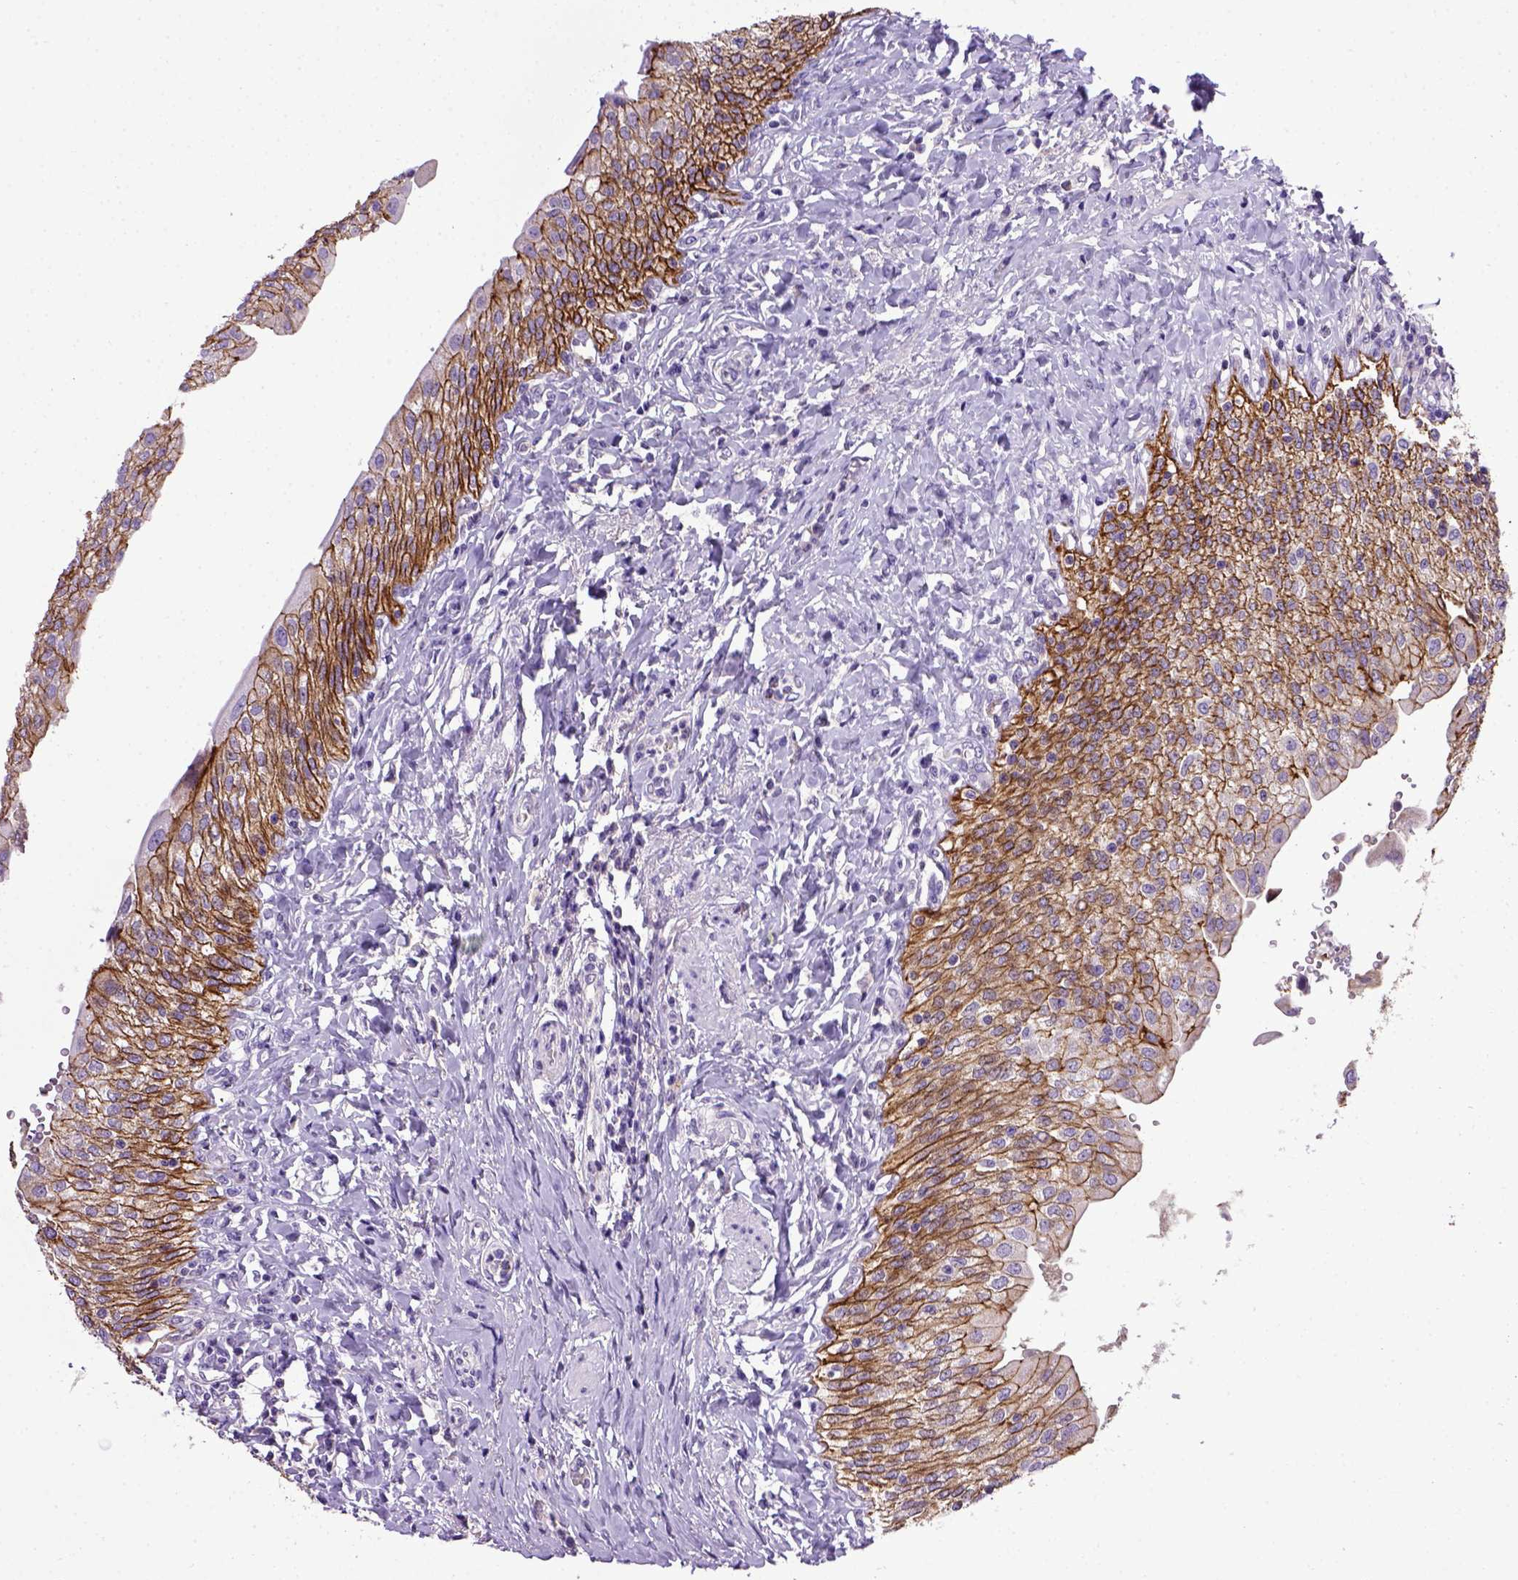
{"staining": {"intensity": "strong", "quantity": ">75%", "location": "cytoplasmic/membranous"}, "tissue": "urinary bladder", "cell_type": "Urothelial cells", "image_type": "normal", "snomed": [{"axis": "morphology", "description": "Normal tissue, NOS"}, {"axis": "morphology", "description": "Inflammation, NOS"}, {"axis": "topography", "description": "Urinary bladder"}], "caption": "Strong cytoplasmic/membranous positivity for a protein is appreciated in approximately >75% of urothelial cells of unremarkable urinary bladder using immunohistochemistry (IHC).", "gene": "CDH1", "patient": {"sex": "male", "age": 64}}